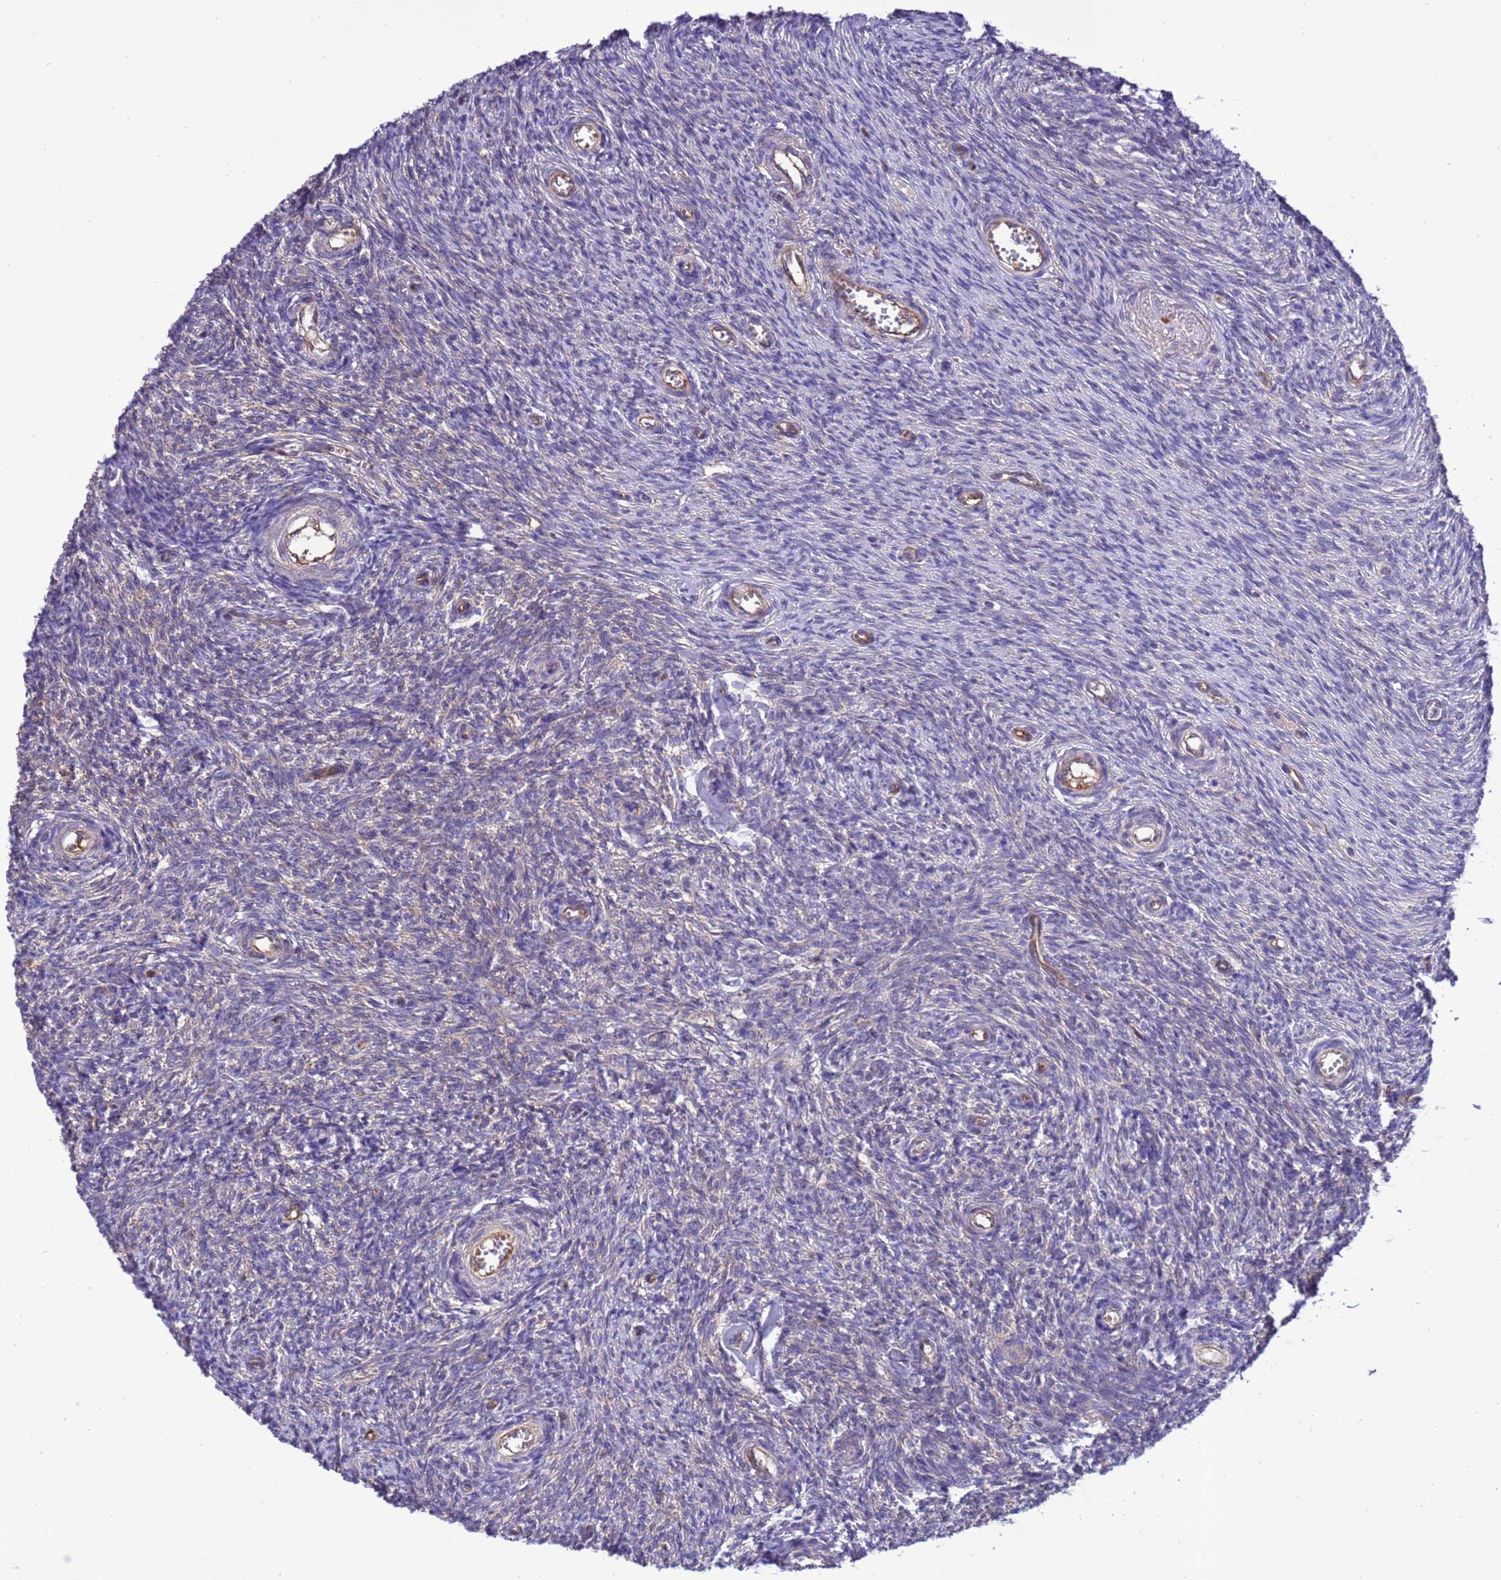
{"staining": {"intensity": "moderate", "quantity": ">75%", "location": "cytoplasmic/membranous"}, "tissue": "ovary", "cell_type": "Follicle cells", "image_type": "normal", "snomed": [{"axis": "morphology", "description": "Normal tissue, NOS"}, {"axis": "topography", "description": "Ovary"}], "caption": "About >75% of follicle cells in normal ovary exhibit moderate cytoplasmic/membranous protein staining as visualized by brown immunohistochemical staining.", "gene": "RABEP2", "patient": {"sex": "female", "age": 44}}